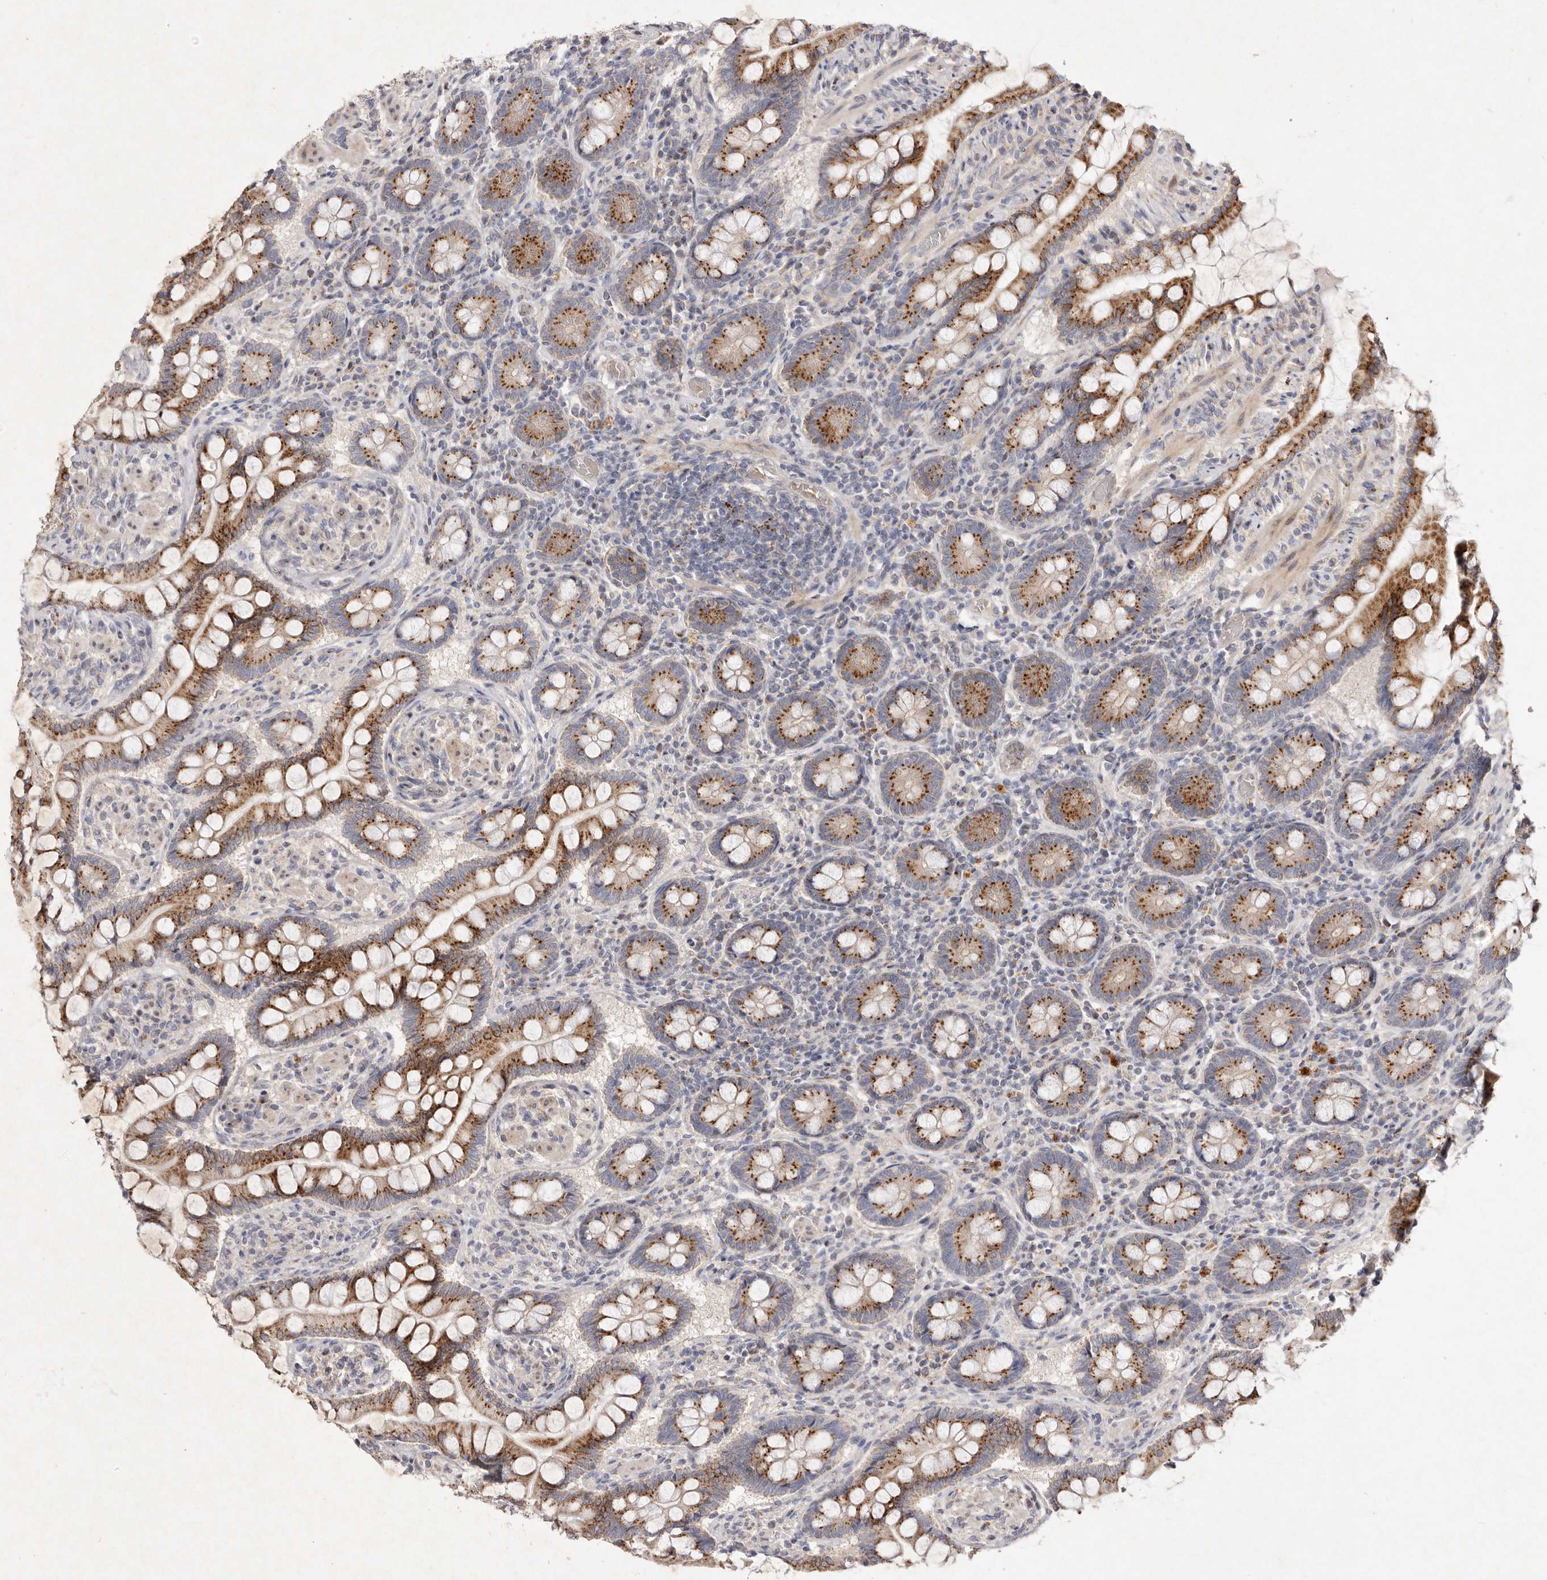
{"staining": {"intensity": "strong", "quantity": ">75%", "location": "cytoplasmic/membranous"}, "tissue": "small intestine", "cell_type": "Glandular cells", "image_type": "normal", "snomed": [{"axis": "morphology", "description": "Normal tissue, NOS"}, {"axis": "topography", "description": "Small intestine"}], "caption": "Immunohistochemical staining of unremarkable human small intestine exhibits >75% levels of strong cytoplasmic/membranous protein staining in about >75% of glandular cells. (brown staining indicates protein expression, while blue staining denotes nuclei).", "gene": "USP24", "patient": {"sex": "male", "age": 41}}